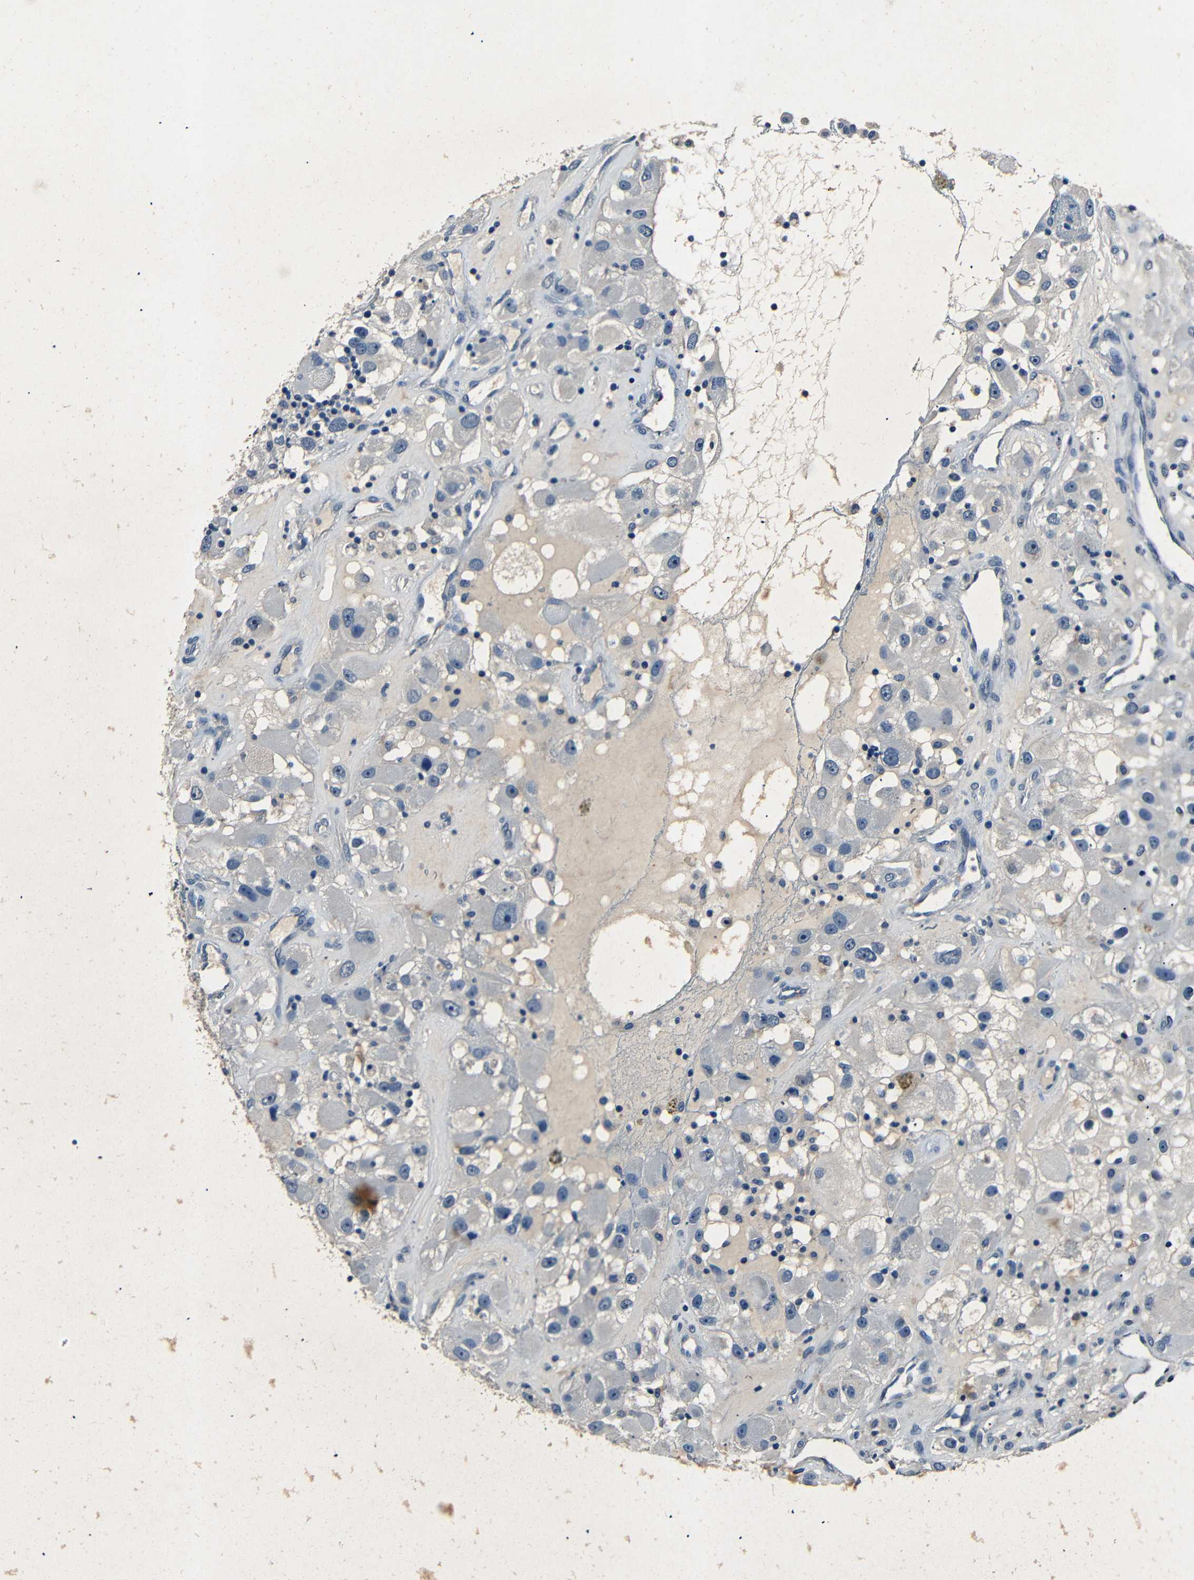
{"staining": {"intensity": "negative", "quantity": "none", "location": "none"}, "tissue": "renal cancer", "cell_type": "Tumor cells", "image_type": "cancer", "snomed": [{"axis": "morphology", "description": "Adenocarcinoma, NOS"}, {"axis": "topography", "description": "Kidney"}], "caption": "Immunohistochemical staining of human renal adenocarcinoma displays no significant staining in tumor cells. (DAB (3,3'-diaminobenzidine) IHC, high magnification).", "gene": "NCMAP", "patient": {"sex": "female", "age": 52}}